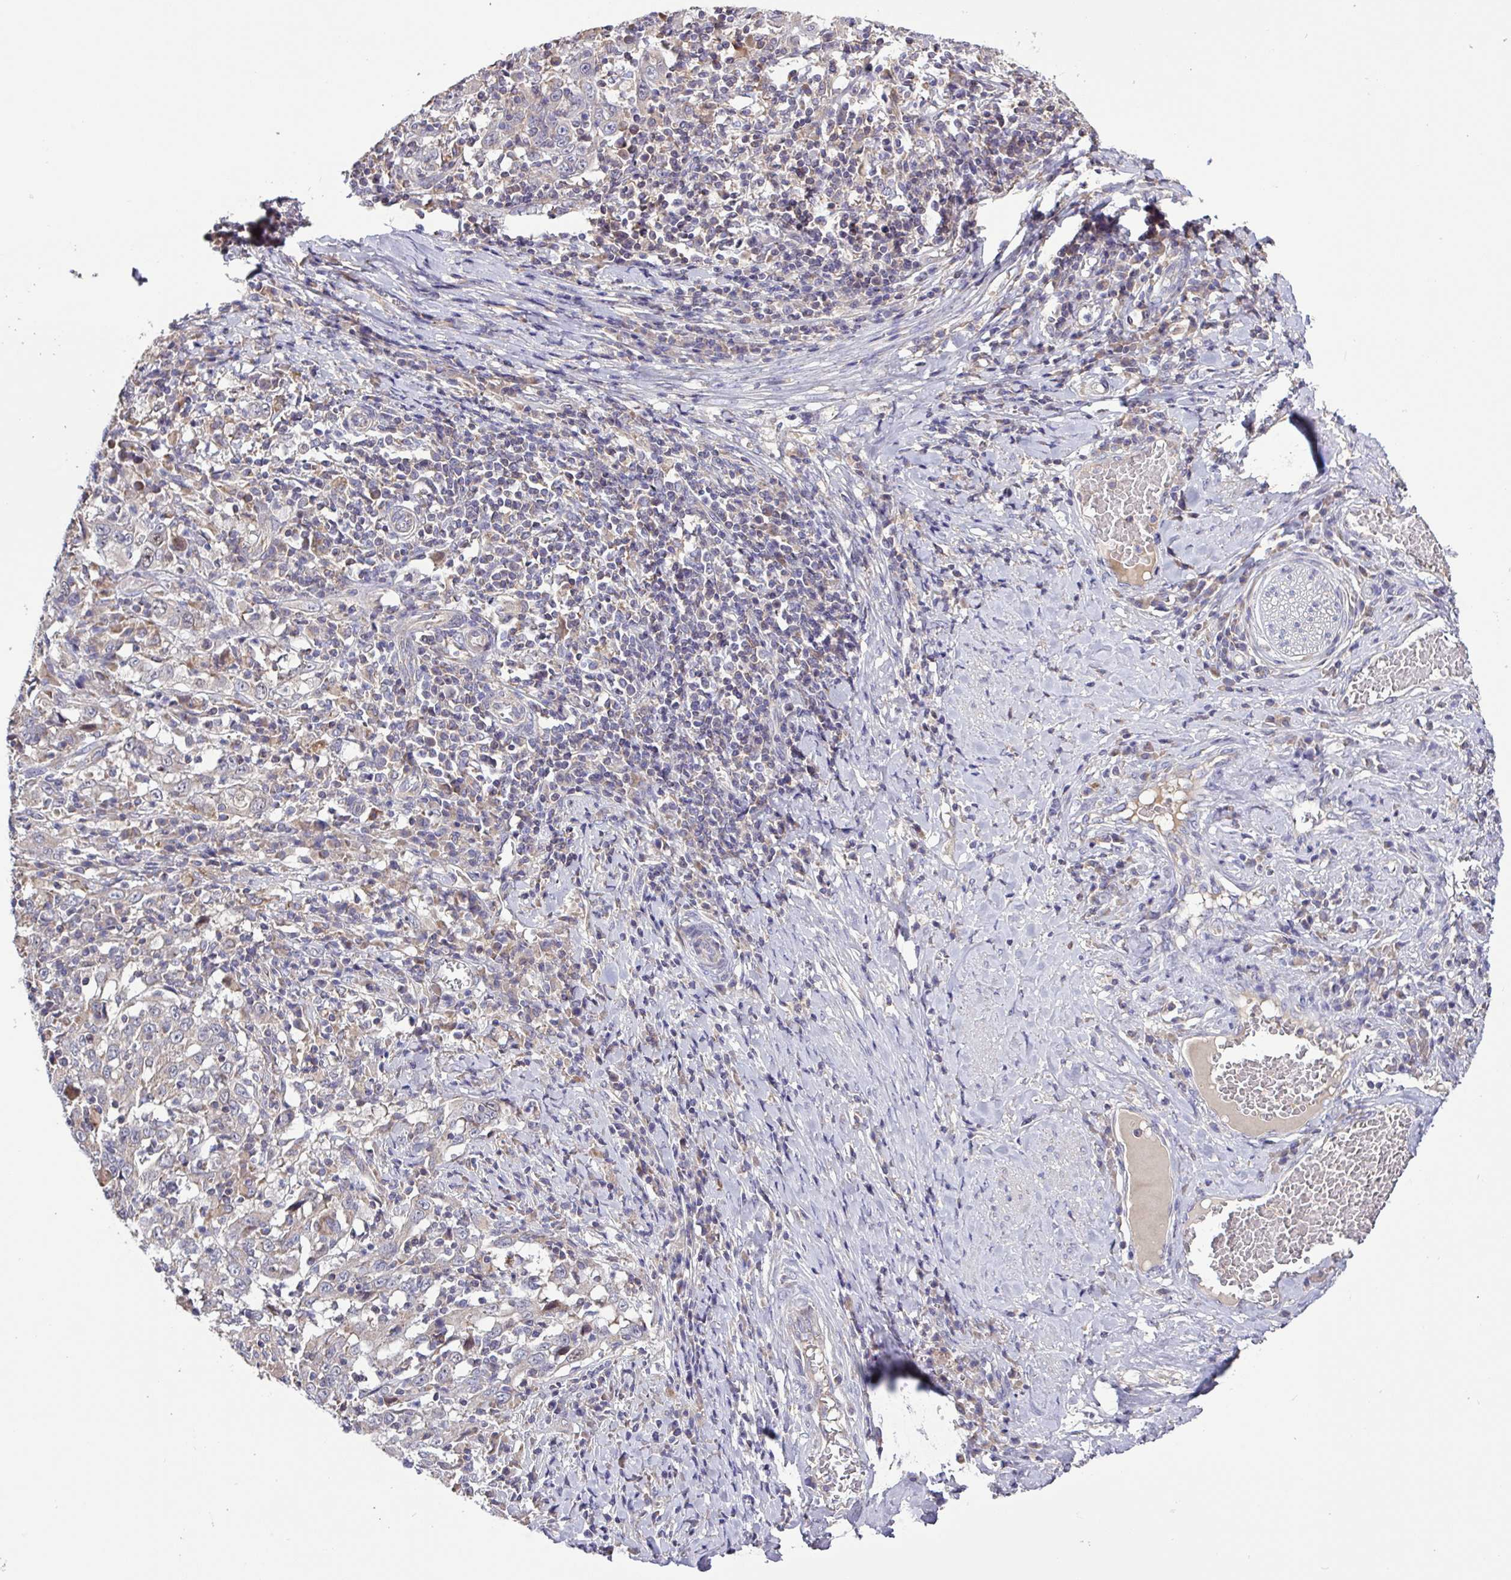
{"staining": {"intensity": "negative", "quantity": "none", "location": "none"}, "tissue": "cervical cancer", "cell_type": "Tumor cells", "image_type": "cancer", "snomed": [{"axis": "morphology", "description": "Squamous cell carcinoma, NOS"}, {"axis": "topography", "description": "Cervix"}], "caption": "High power microscopy micrograph of an immunohistochemistry (IHC) photomicrograph of cervical cancer (squamous cell carcinoma), revealing no significant staining in tumor cells.", "gene": "SFTPB", "patient": {"sex": "female", "age": 46}}